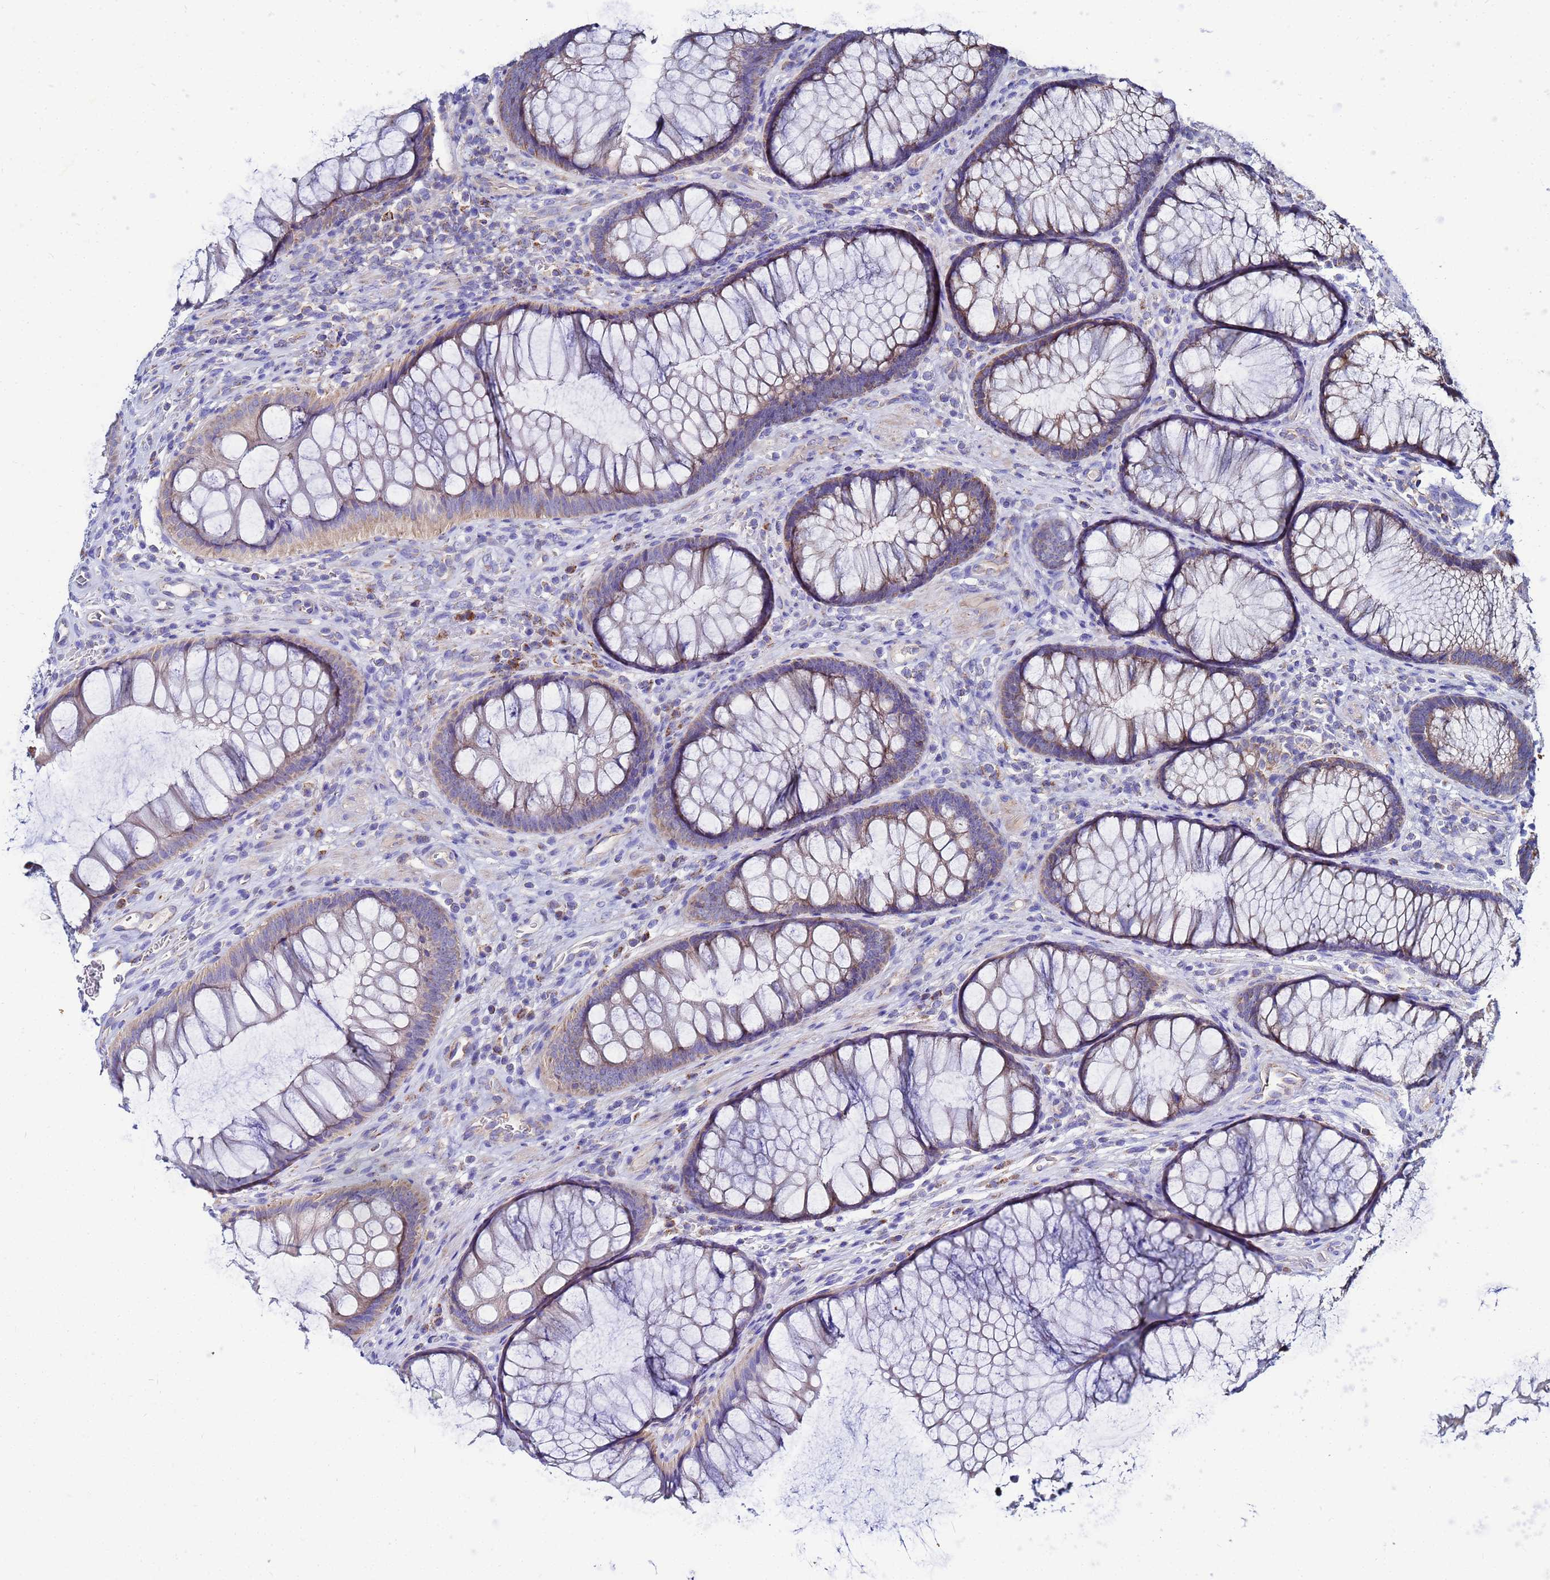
{"staining": {"intensity": "weak", "quantity": "25%-75%", "location": "cytoplasmic/membranous"}, "tissue": "colon", "cell_type": "Endothelial cells", "image_type": "normal", "snomed": [{"axis": "morphology", "description": "Normal tissue, NOS"}, {"axis": "topography", "description": "Colon"}], "caption": "Colon stained for a protein reveals weak cytoplasmic/membranous positivity in endothelial cells. (DAB IHC with brightfield microscopy, high magnification).", "gene": "FAHD2A", "patient": {"sex": "female", "age": 82}}